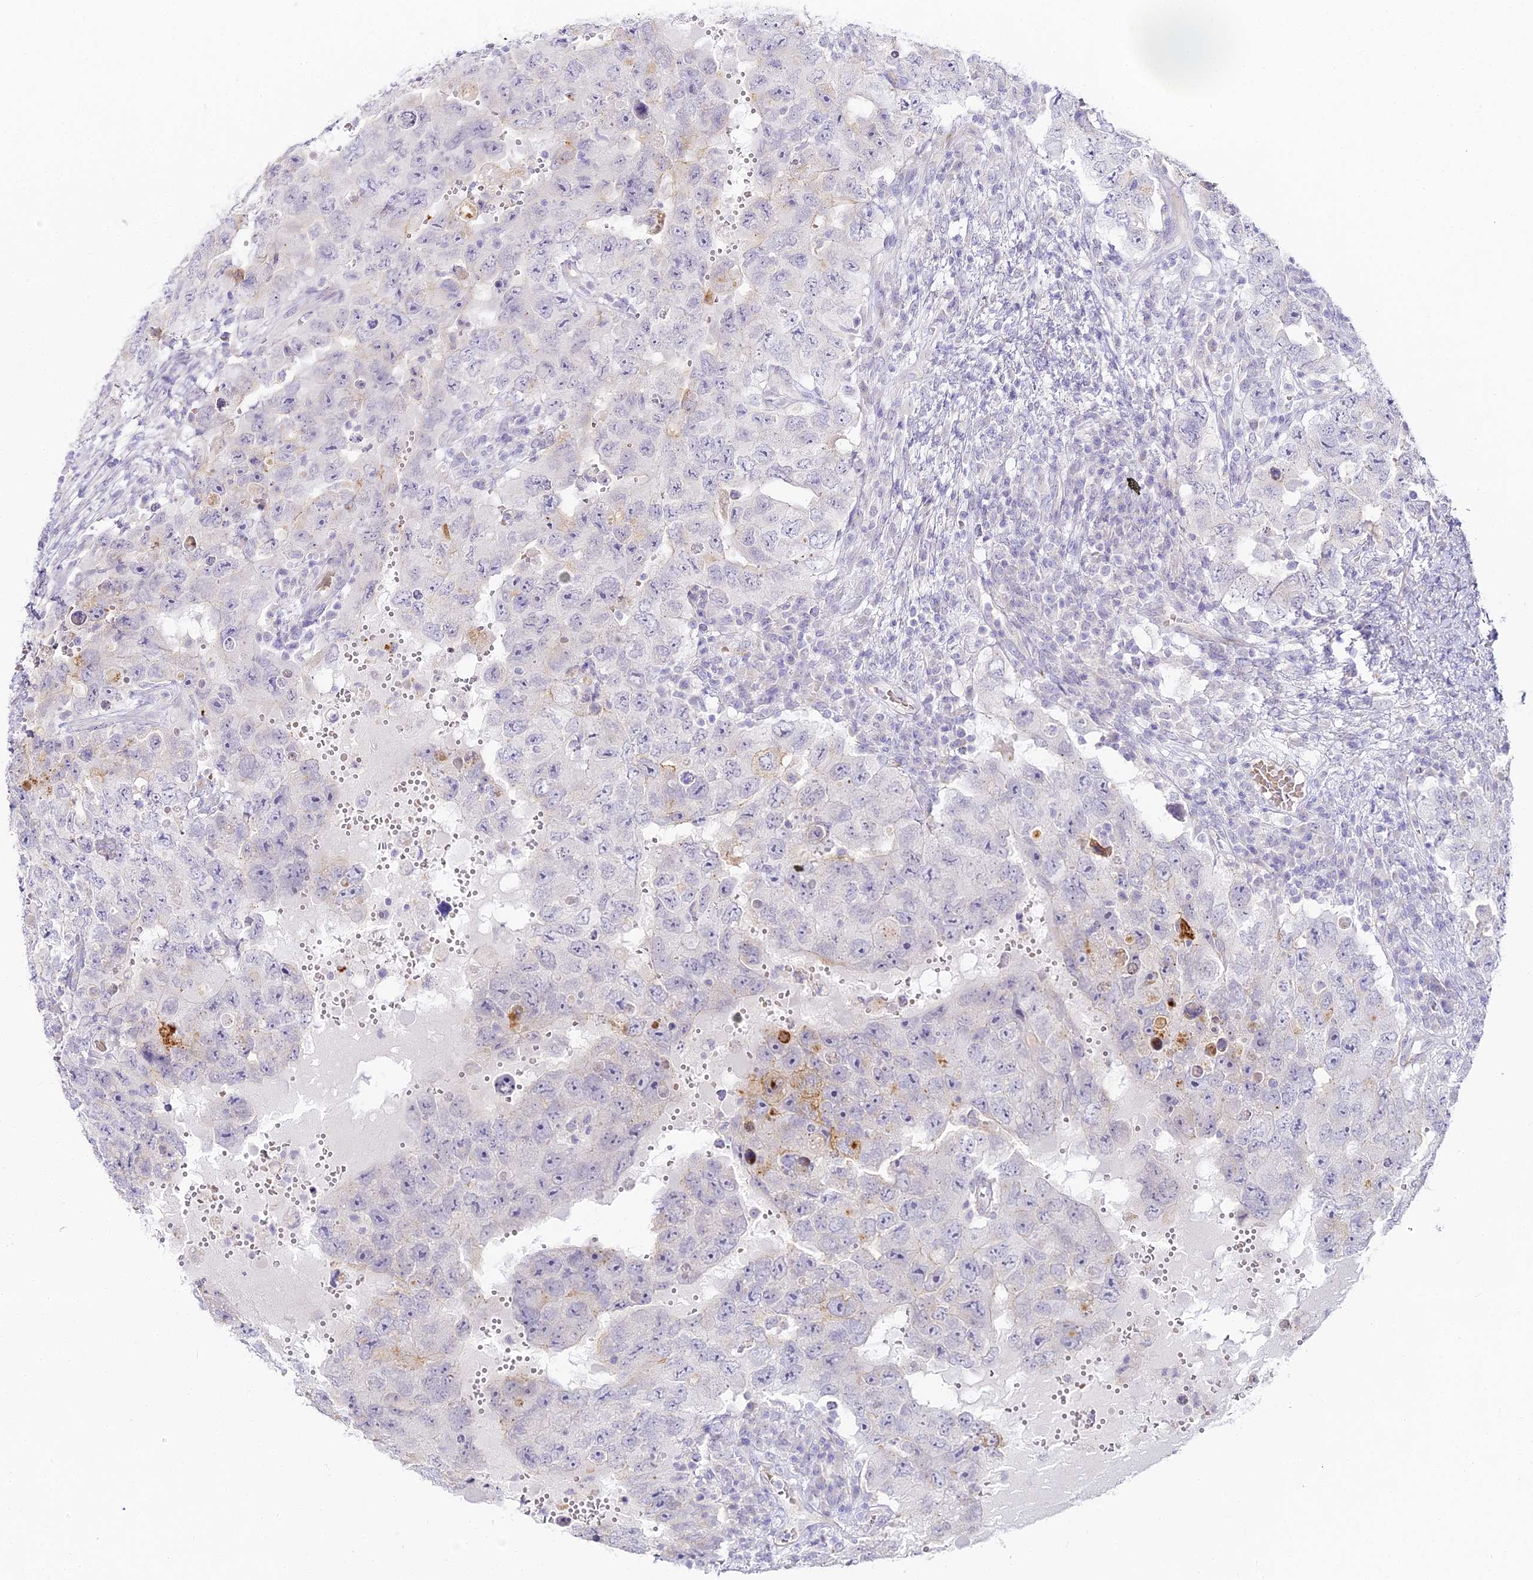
{"staining": {"intensity": "negative", "quantity": "none", "location": "none"}, "tissue": "testis cancer", "cell_type": "Tumor cells", "image_type": "cancer", "snomed": [{"axis": "morphology", "description": "Carcinoma, Embryonal, NOS"}, {"axis": "topography", "description": "Testis"}], "caption": "High power microscopy photomicrograph of an immunohistochemistry (IHC) micrograph of embryonal carcinoma (testis), revealing no significant staining in tumor cells. The staining is performed using DAB brown chromogen with nuclei counter-stained in using hematoxylin.", "gene": "ALPG", "patient": {"sex": "male", "age": 26}}